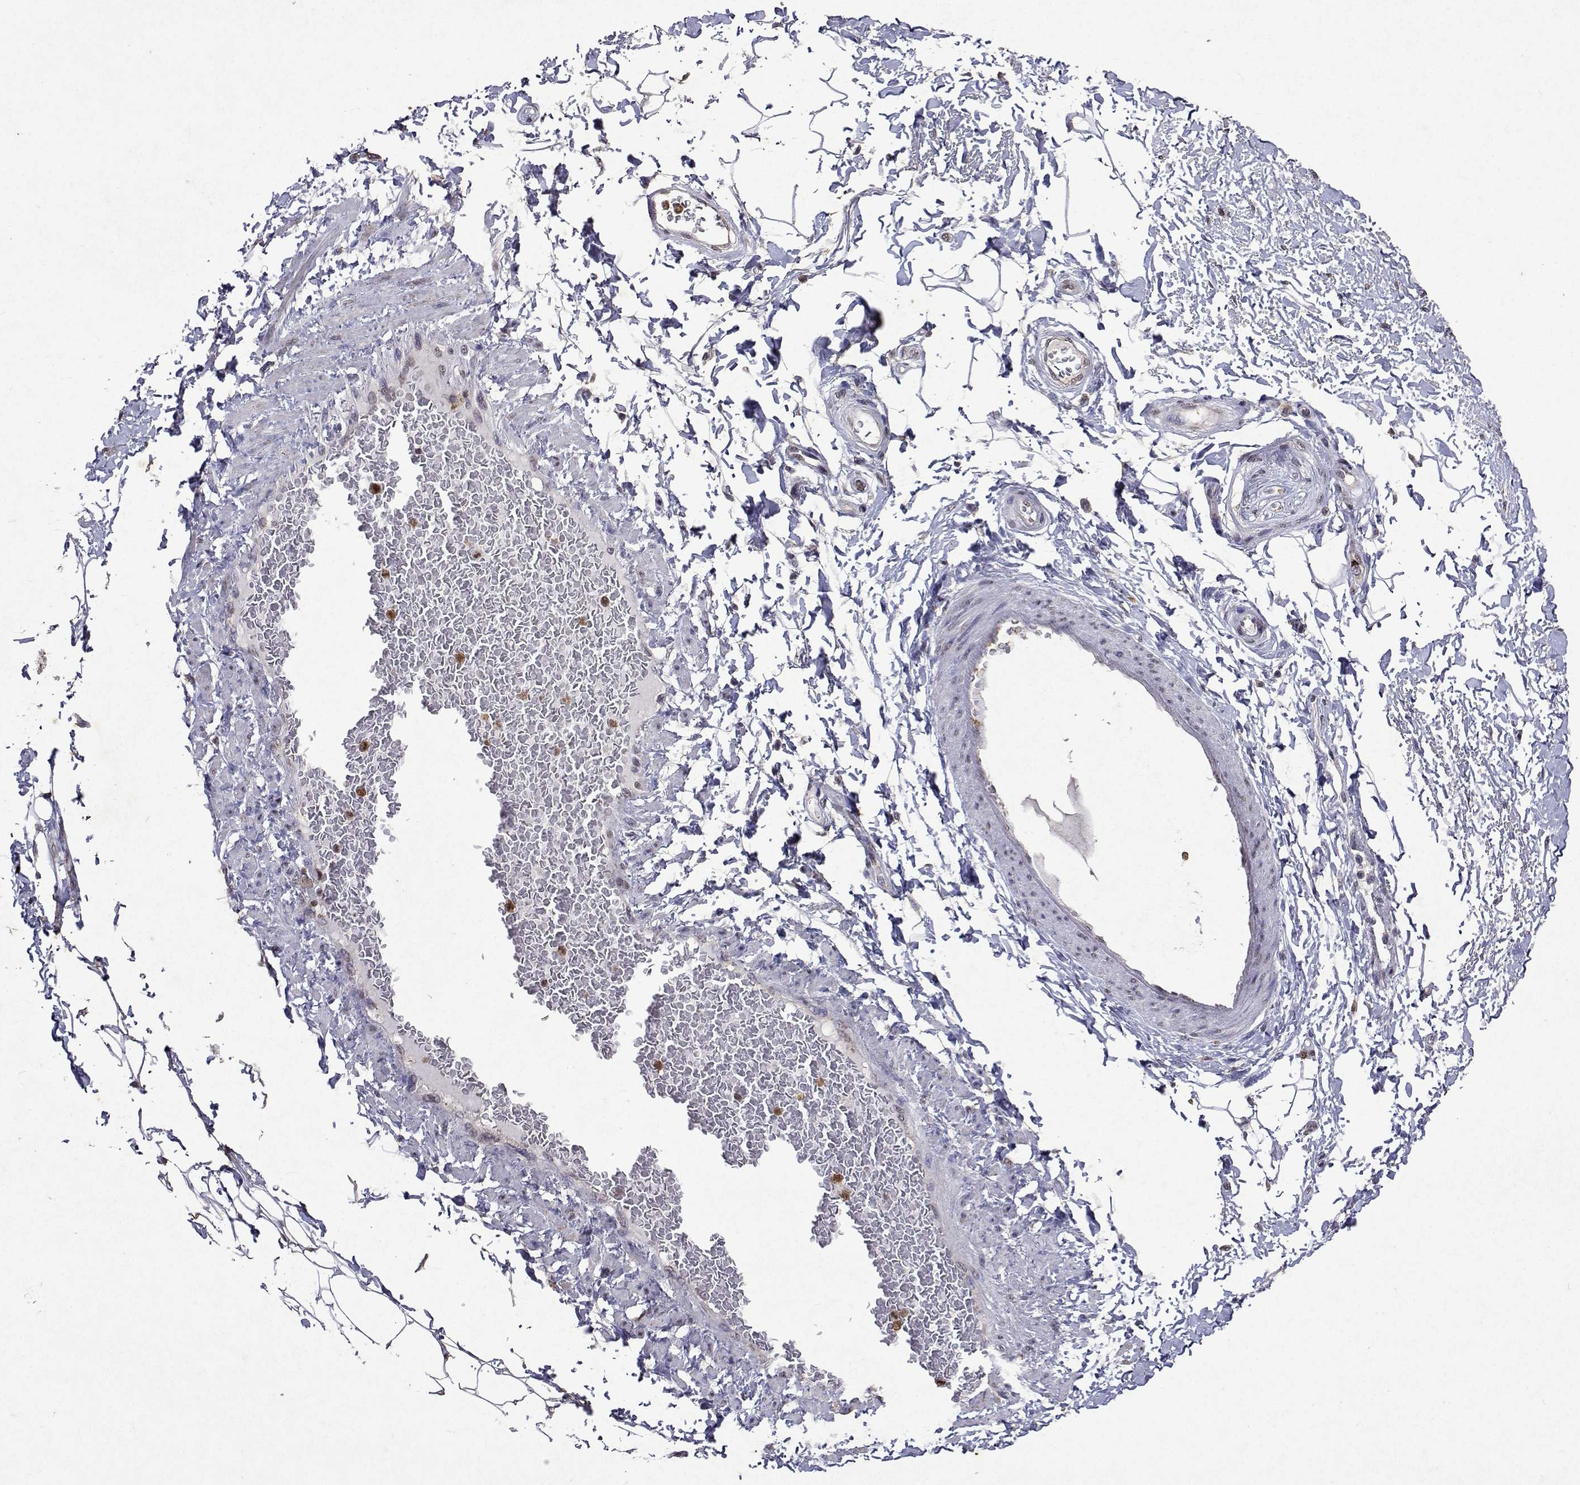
{"staining": {"intensity": "negative", "quantity": "none", "location": "none"}, "tissue": "adipose tissue", "cell_type": "Adipocytes", "image_type": "normal", "snomed": [{"axis": "morphology", "description": "Normal tissue, NOS"}, {"axis": "topography", "description": "Peripheral nerve tissue"}], "caption": "Immunohistochemistry (IHC) micrograph of normal adipose tissue stained for a protein (brown), which displays no expression in adipocytes. Nuclei are stained in blue.", "gene": "APAF1", "patient": {"sex": "male", "age": 51}}